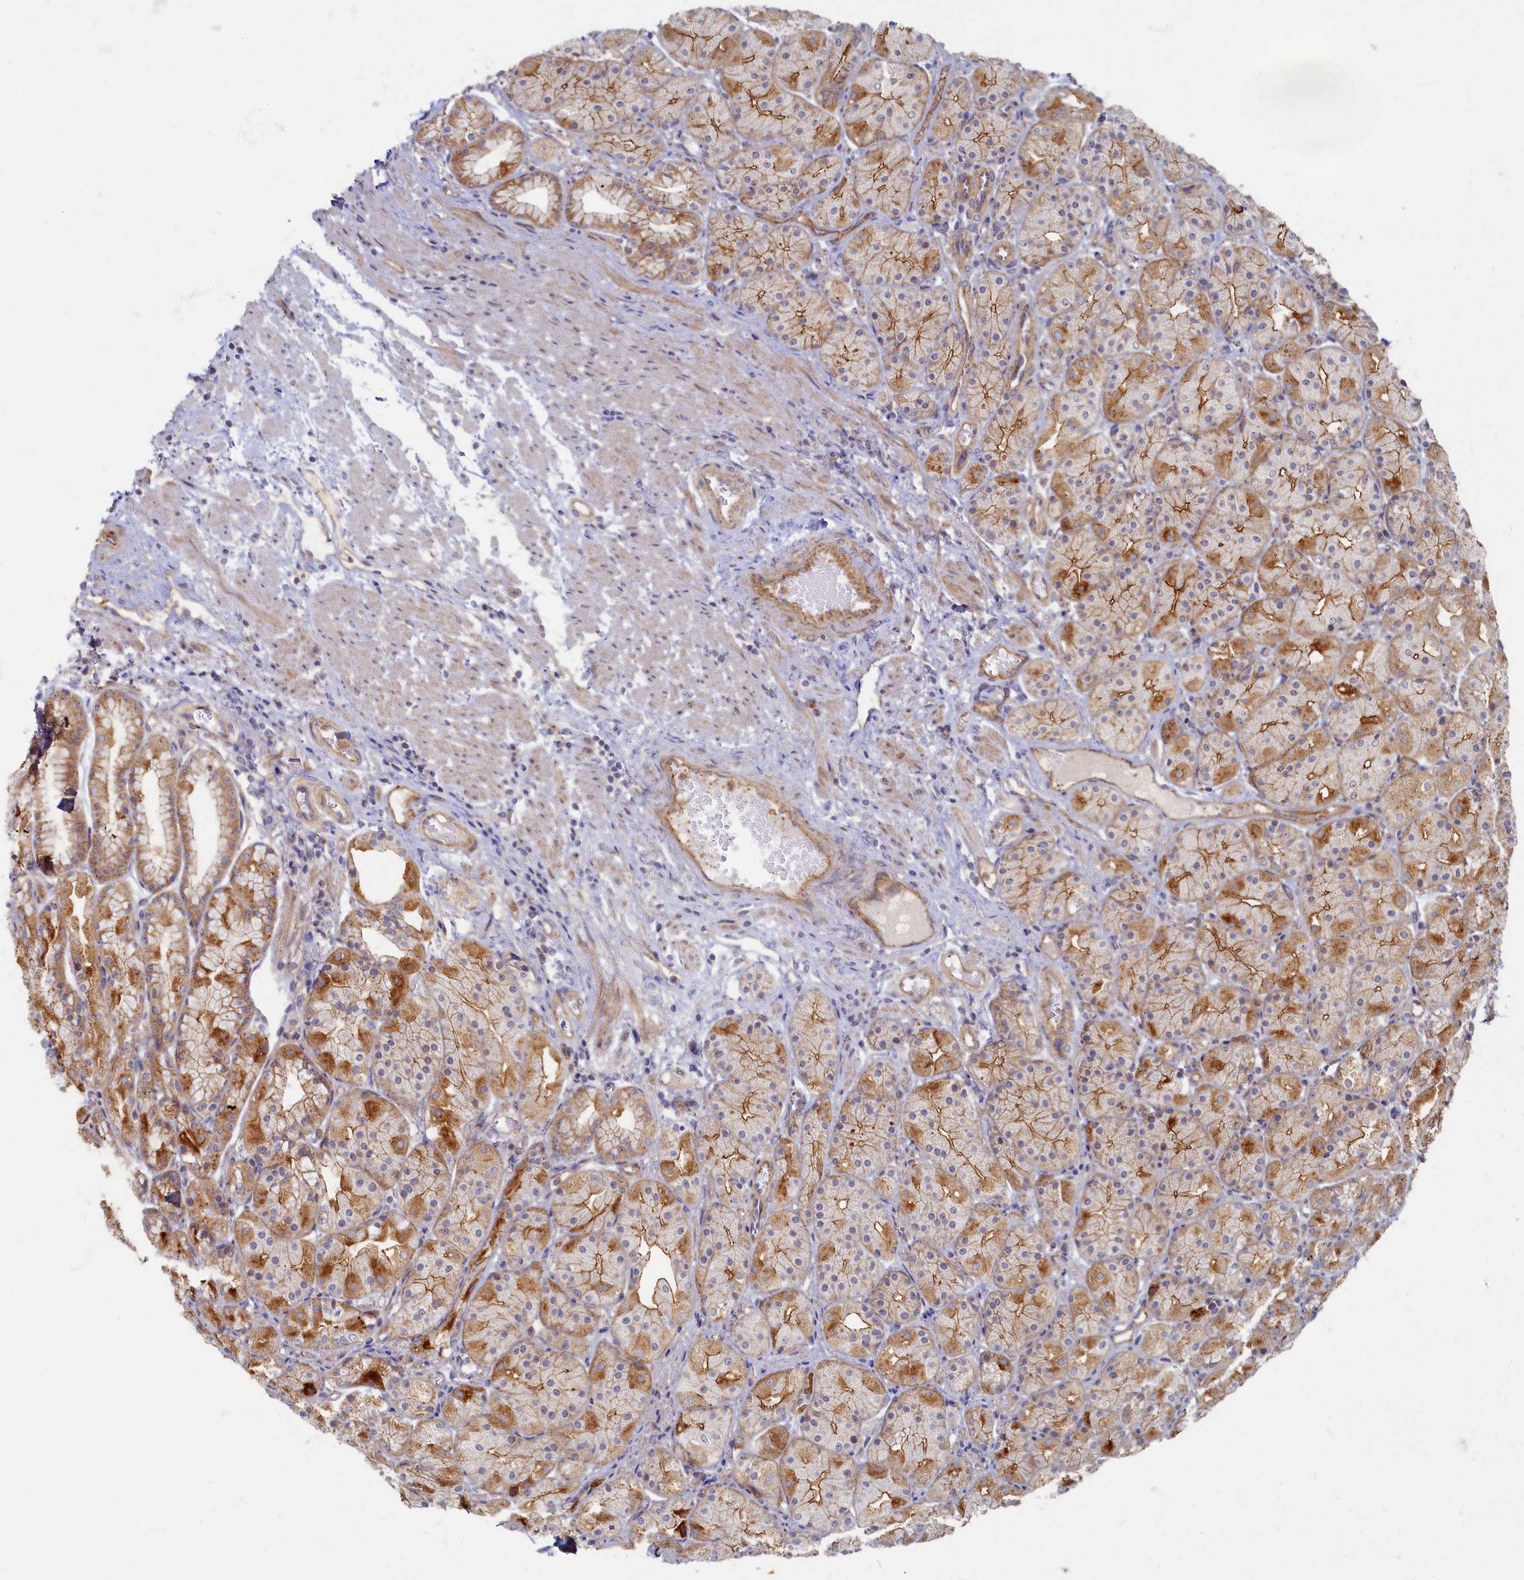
{"staining": {"intensity": "moderate", "quantity": "25%-75%", "location": "cytoplasmic/membranous"}, "tissue": "stomach", "cell_type": "Glandular cells", "image_type": "normal", "snomed": [{"axis": "morphology", "description": "Normal tissue, NOS"}, {"axis": "topography", "description": "Stomach, upper"}], "caption": "Stomach stained with DAB immunohistochemistry reveals medium levels of moderate cytoplasmic/membranous expression in approximately 25%-75% of glandular cells.", "gene": "PSMG2", "patient": {"sex": "male", "age": 72}}